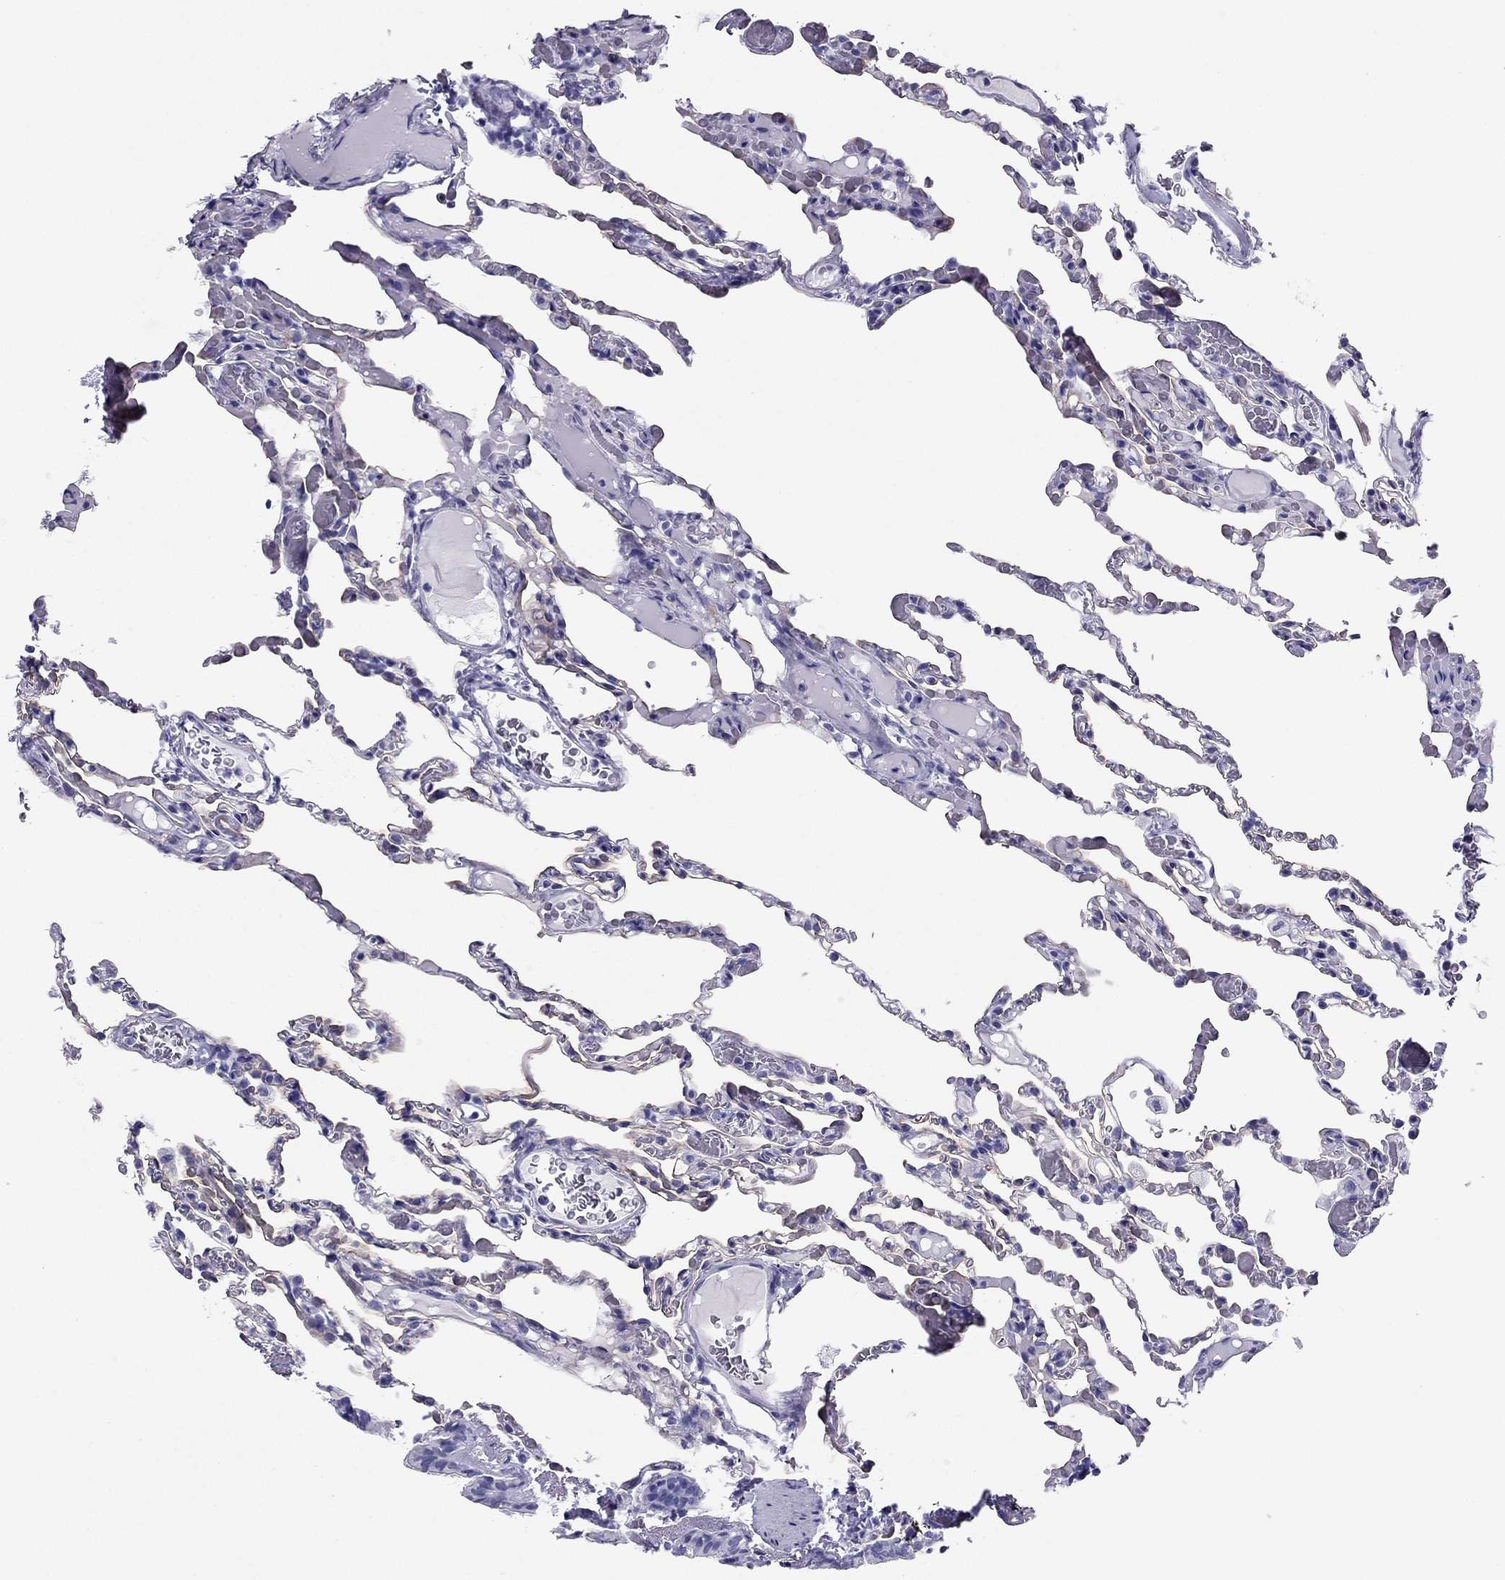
{"staining": {"intensity": "weak", "quantity": "<25%", "location": "cytoplasmic/membranous"}, "tissue": "lung", "cell_type": "Alveolar cells", "image_type": "normal", "snomed": [{"axis": "morphology", "description": "Normal tissue, NOS"}, {"axis": "topography", "description": "Lung"}], "caption": "An IHC micrograph of normal lung is shown. There is no staining in alveolar cells of lung.", "gene": "PDE6A", "patient": {"sex": "female", "age": 43}}